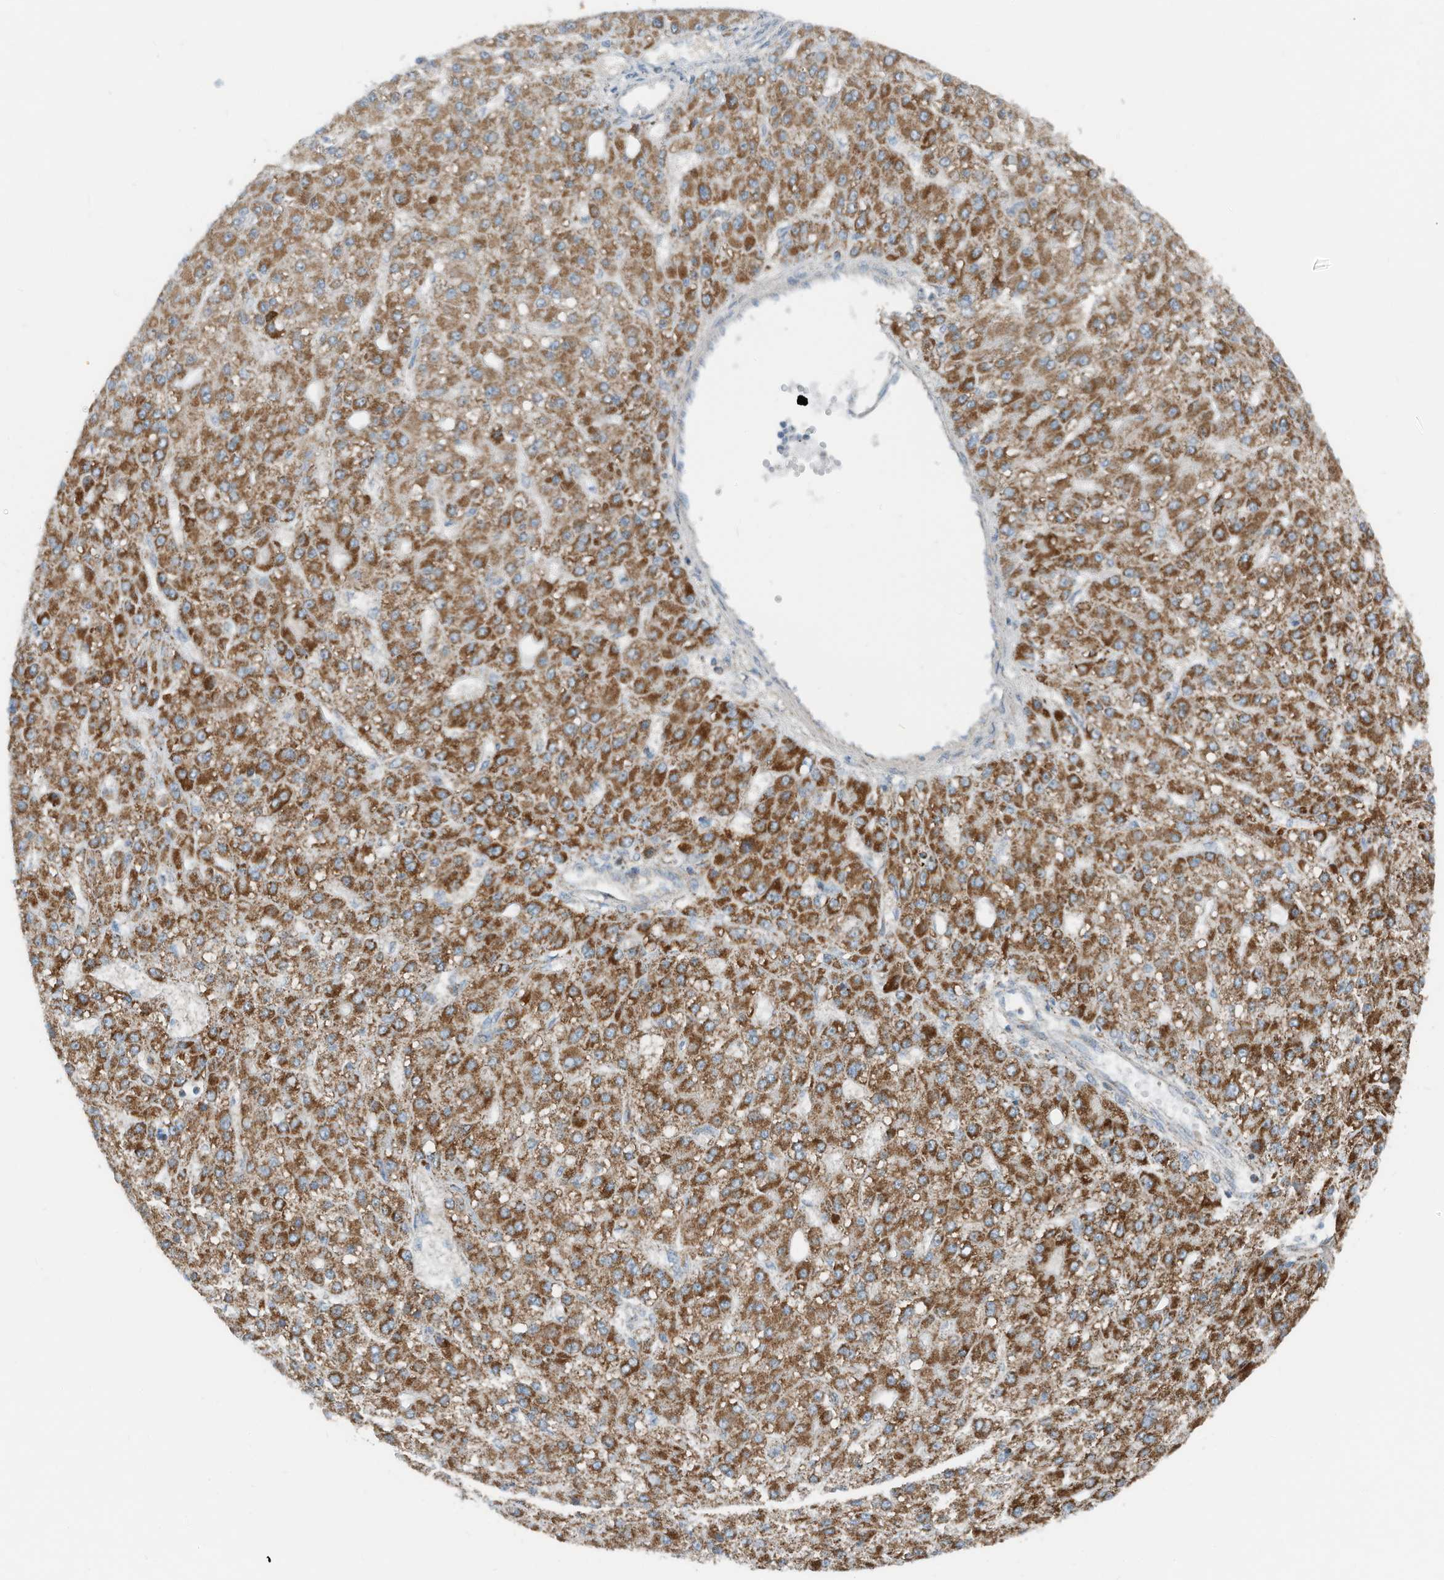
{"staining": {"intensity": "strong", "quantity": ">75%", "location": "cytoplasmic/membranous"}, "tissue": "liver cancer", "cell_type": "Tumor cells", "image_type": "cancer", "snomed": [{"axis": "morphology", "description": "Carcinoma, Hepatocellular, NOS"}, {"axis": "topography", "description": "Liver"}], "caption": "Liver cancer (hepatocellular carcinoma) stained with immunohistochemistry (IHC) shows strong cytoplasmic/membranous positivity in approximately >75% of tumor cells.", "gene": "RMND1", "patient": {"sex": "male", "age": 67}}